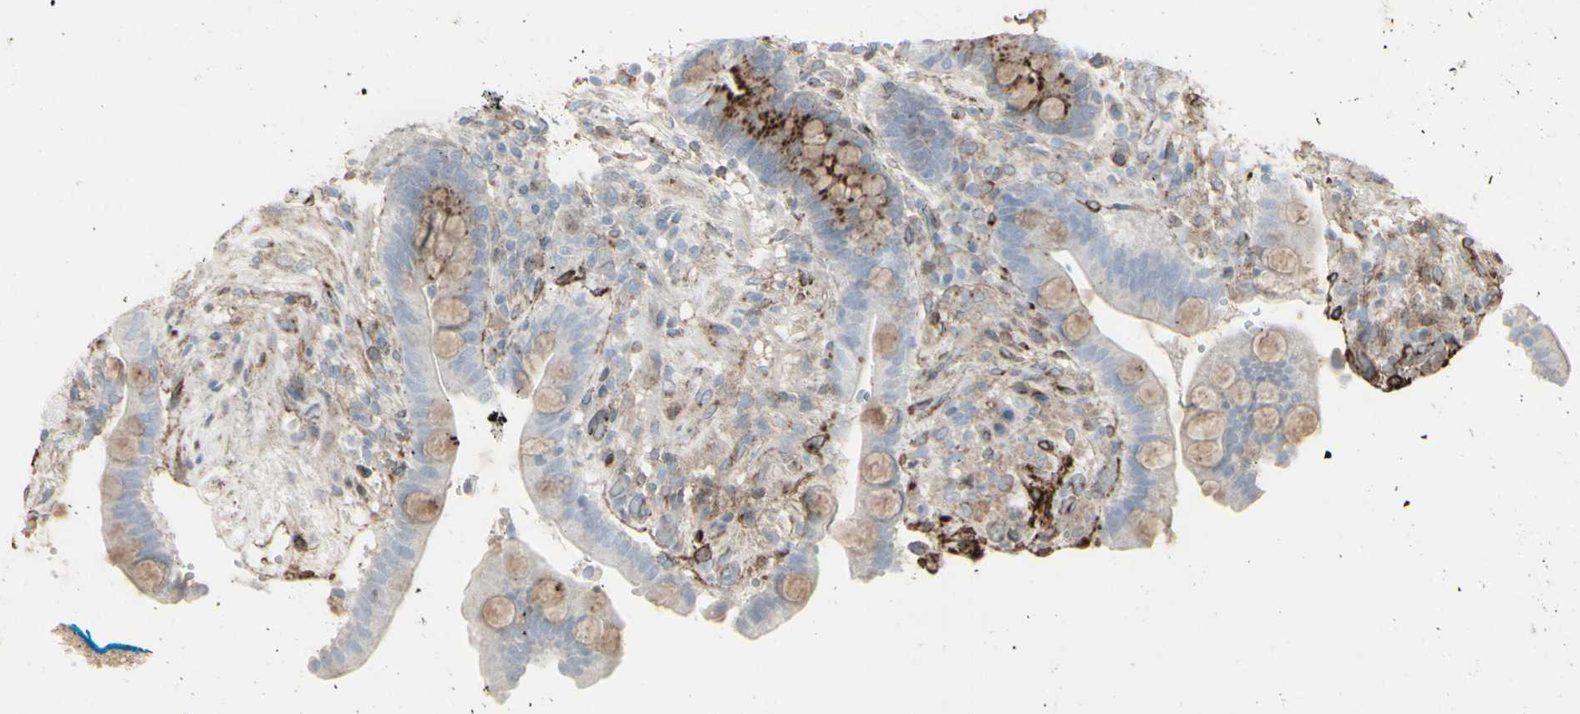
{"staining": {"intensity": "weak", "quantity": ">75%", "location": "cytoplasmic/membranous"}, "tissue": "colon", "cell_type": "Endothelial cells", "image_type": "normal", "snomed": [{"axis": "morphology", "description": "Normal tissue, NOS"}, {"axis": "topography", "description": "Colon"}], "caption": "A low amount of weak cytoplasmic/membranous positivity is present in approximately >75% of endothelial cells in normal colon.", "gene": "GJA1", "patient": {"sex": "male", "age": 73}}